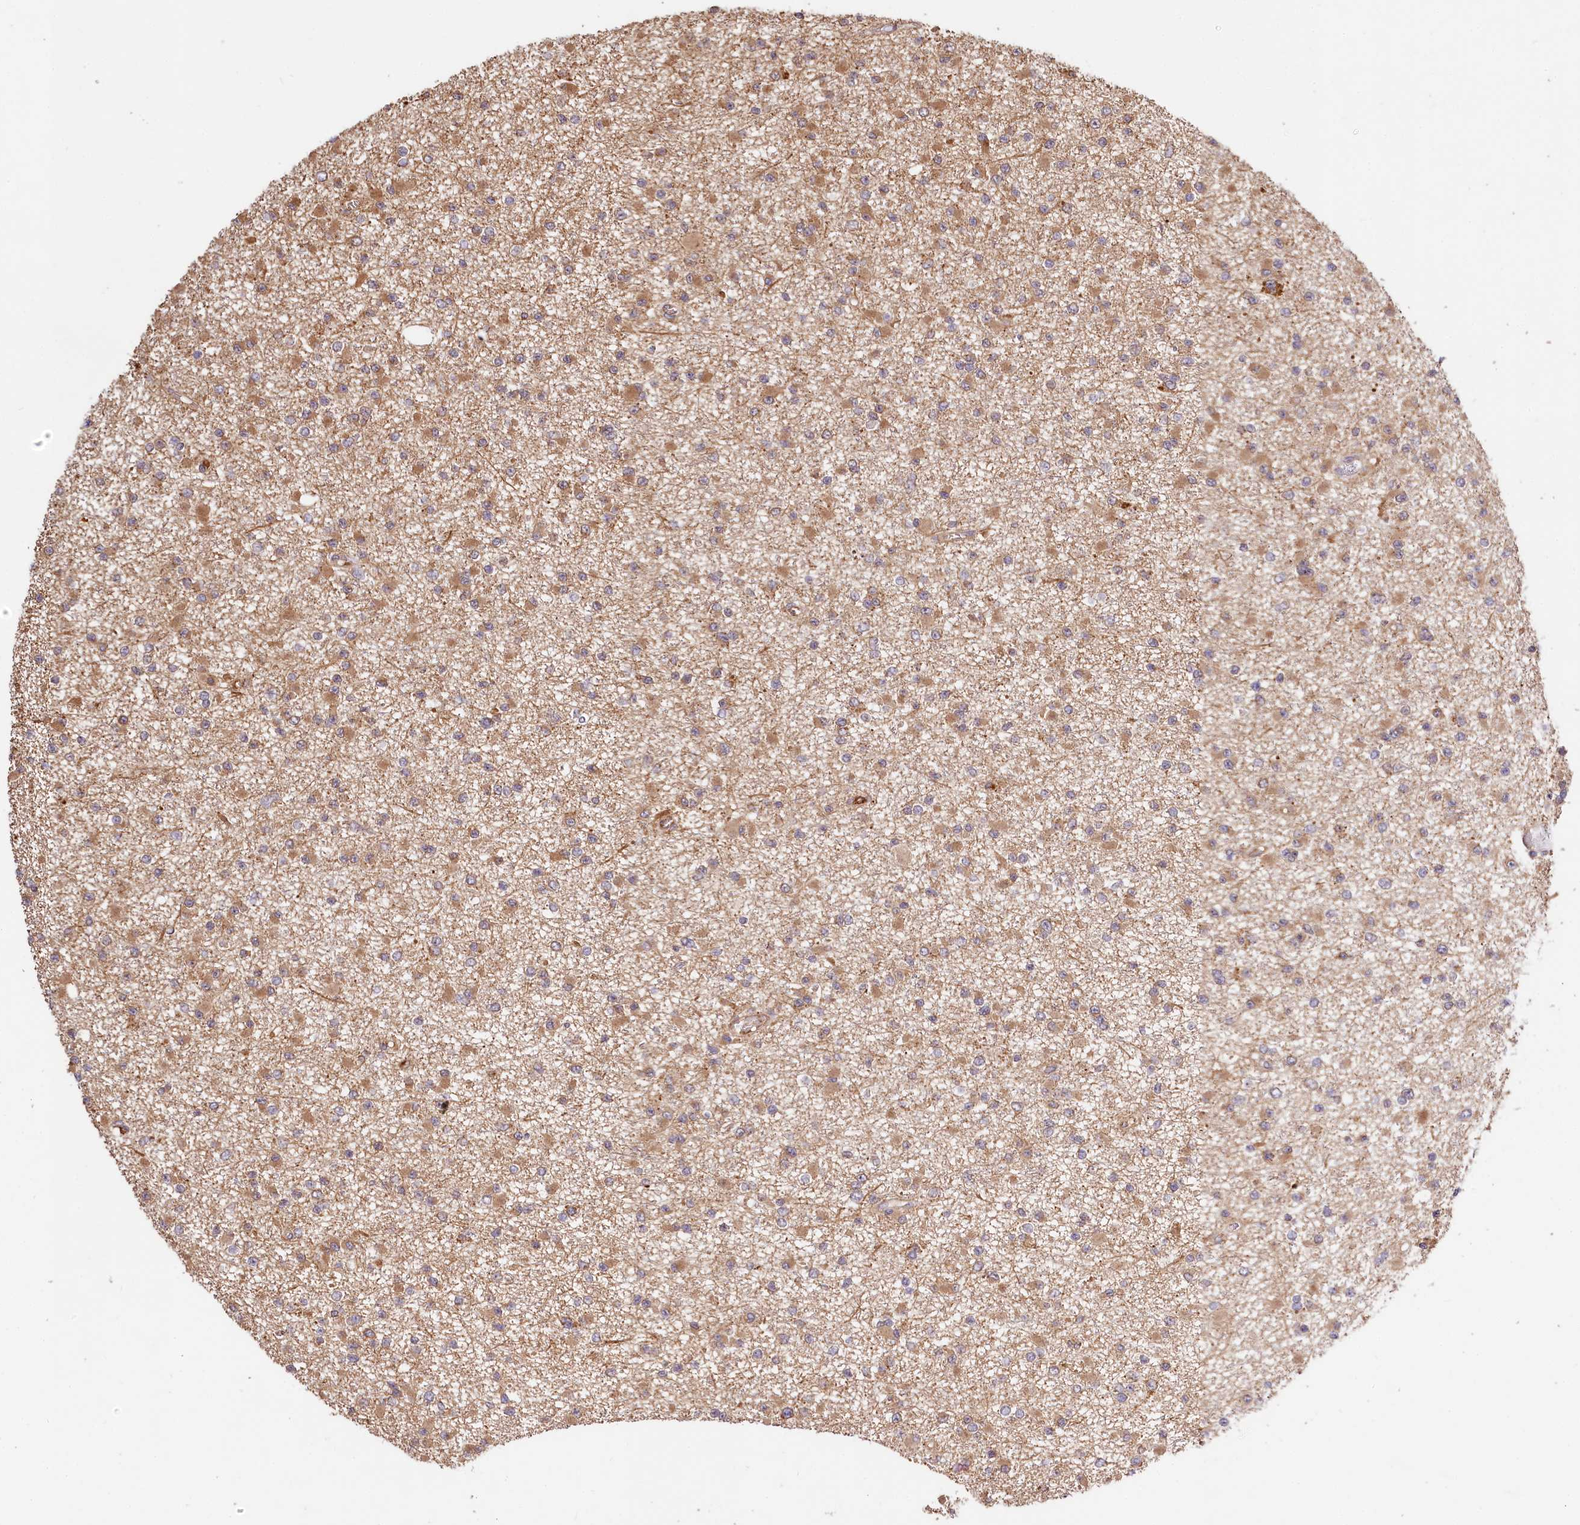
{"staining": {"intensity": "moderate", "quantity": "25%-75%", "location": "cytoplasmic/membranous"}, "tissue": "glioma", "cell_type": "Tumor cells", "image_type": "cancer", "snomed": [{"axis": "morphology", "description": "Glioma, malignant, Low grade"}, {"axis": "topography", "description": "Brain"}], "caption": "DAB immunohistochemical staining of malignant glioma (low-grade) shows moderate cytoplasmic/membranous protein staining in approximately 25%-75% of tumor cells.", "gene": "MCF2L2", "patient": {"sex": "female", "age": 22}}